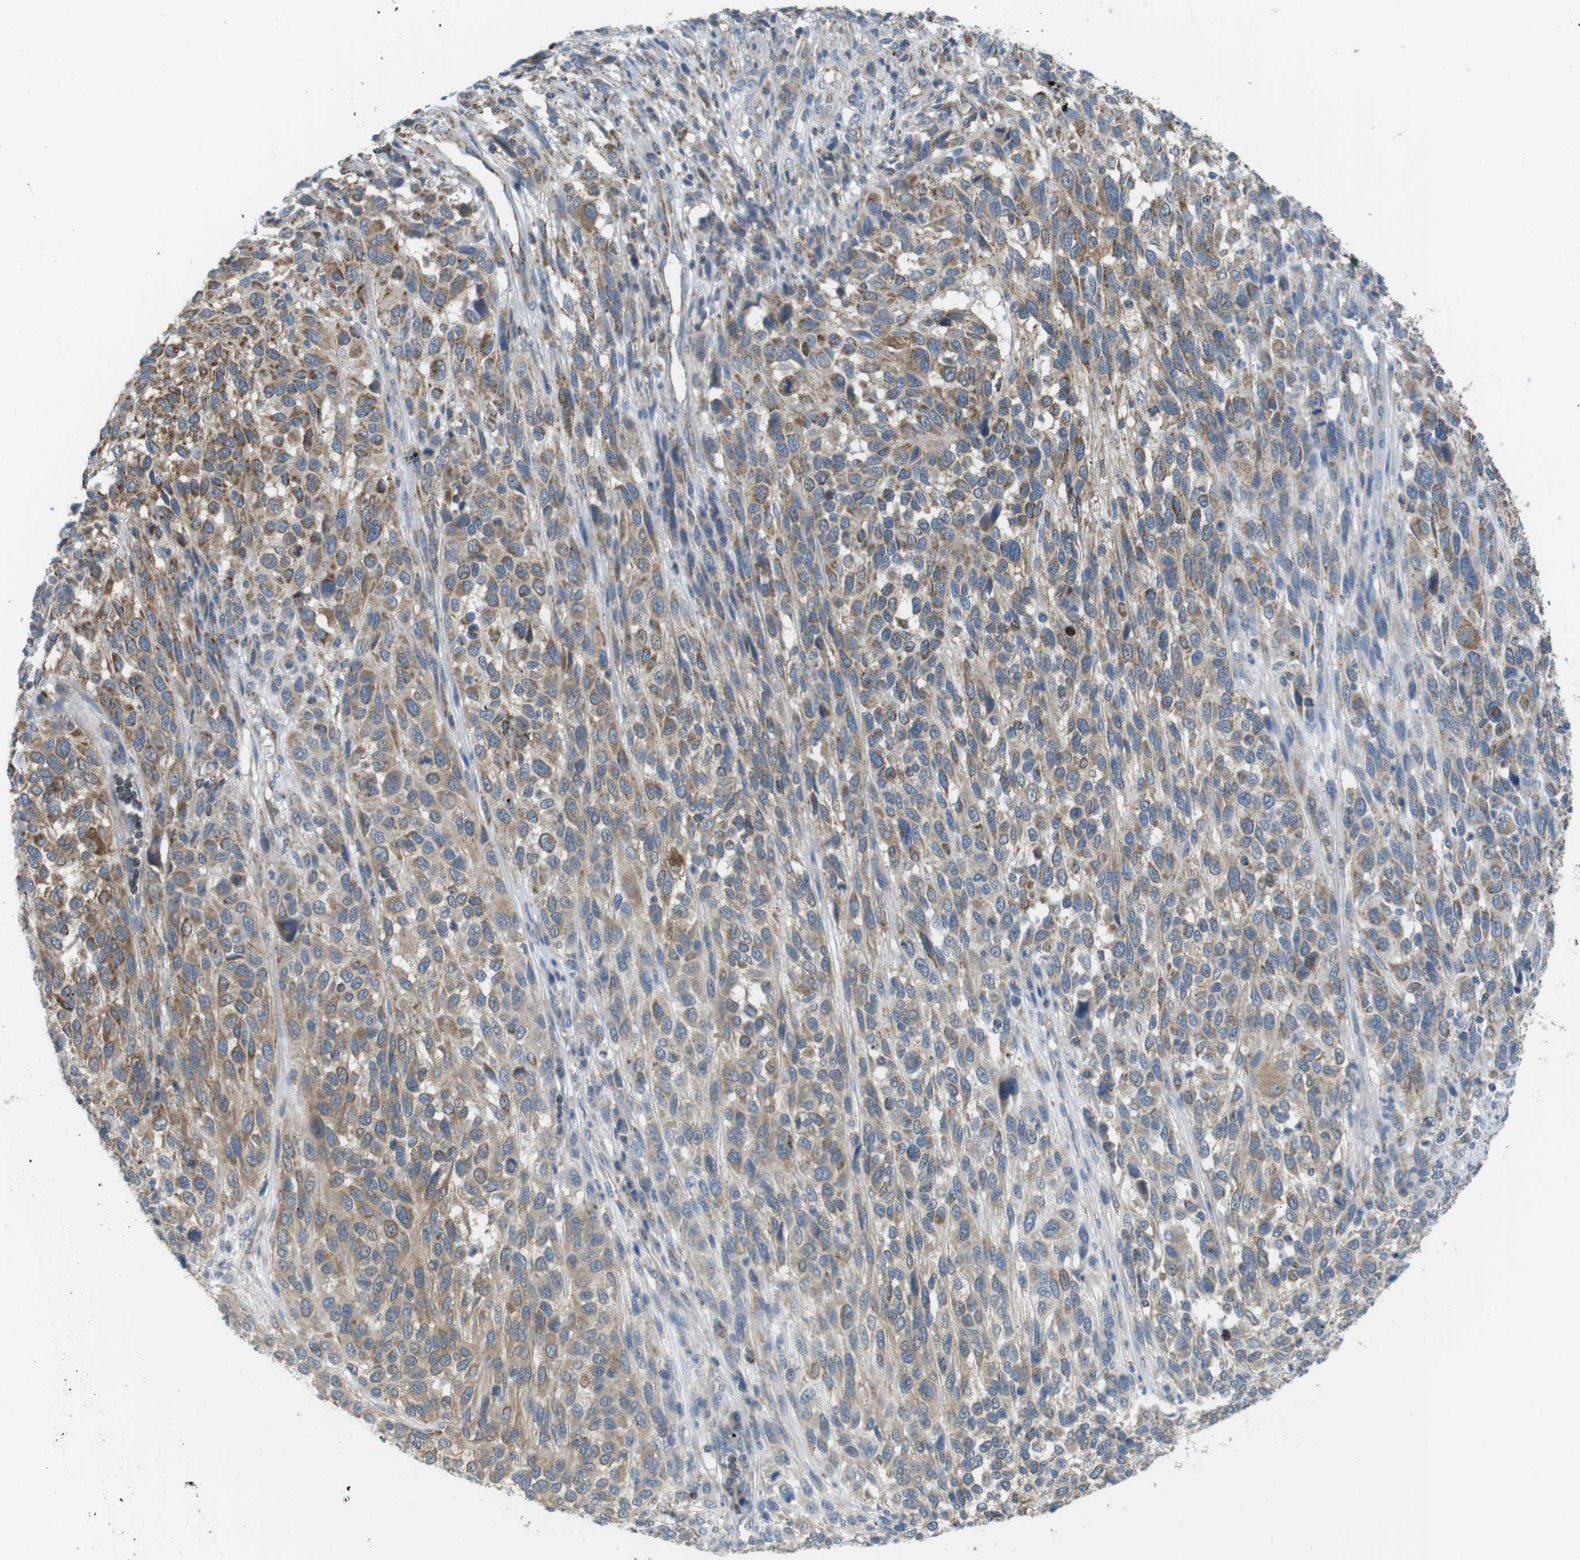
{"staining": {"intensity": "moderate", "quantity": "25%-75%", "location": "cytoplasmic/membranous"}, "tissue": "melanoma", "cell_type": "Tumor cells", "image_type": "cancer", "snomed": [{"axis": "morphology", "description": "Malignant melanoma, Metastatic site"}, {"axis": "topography", "description": "Lymph node"}], "caption": "Moderate cytoplasmic/membranous positivity is present in approximately 25%-75% of tumor cells in malignant melanoma (metastatic site).", "gene": "GRIK2", "patient": {"sex": "male", "age": 61}}